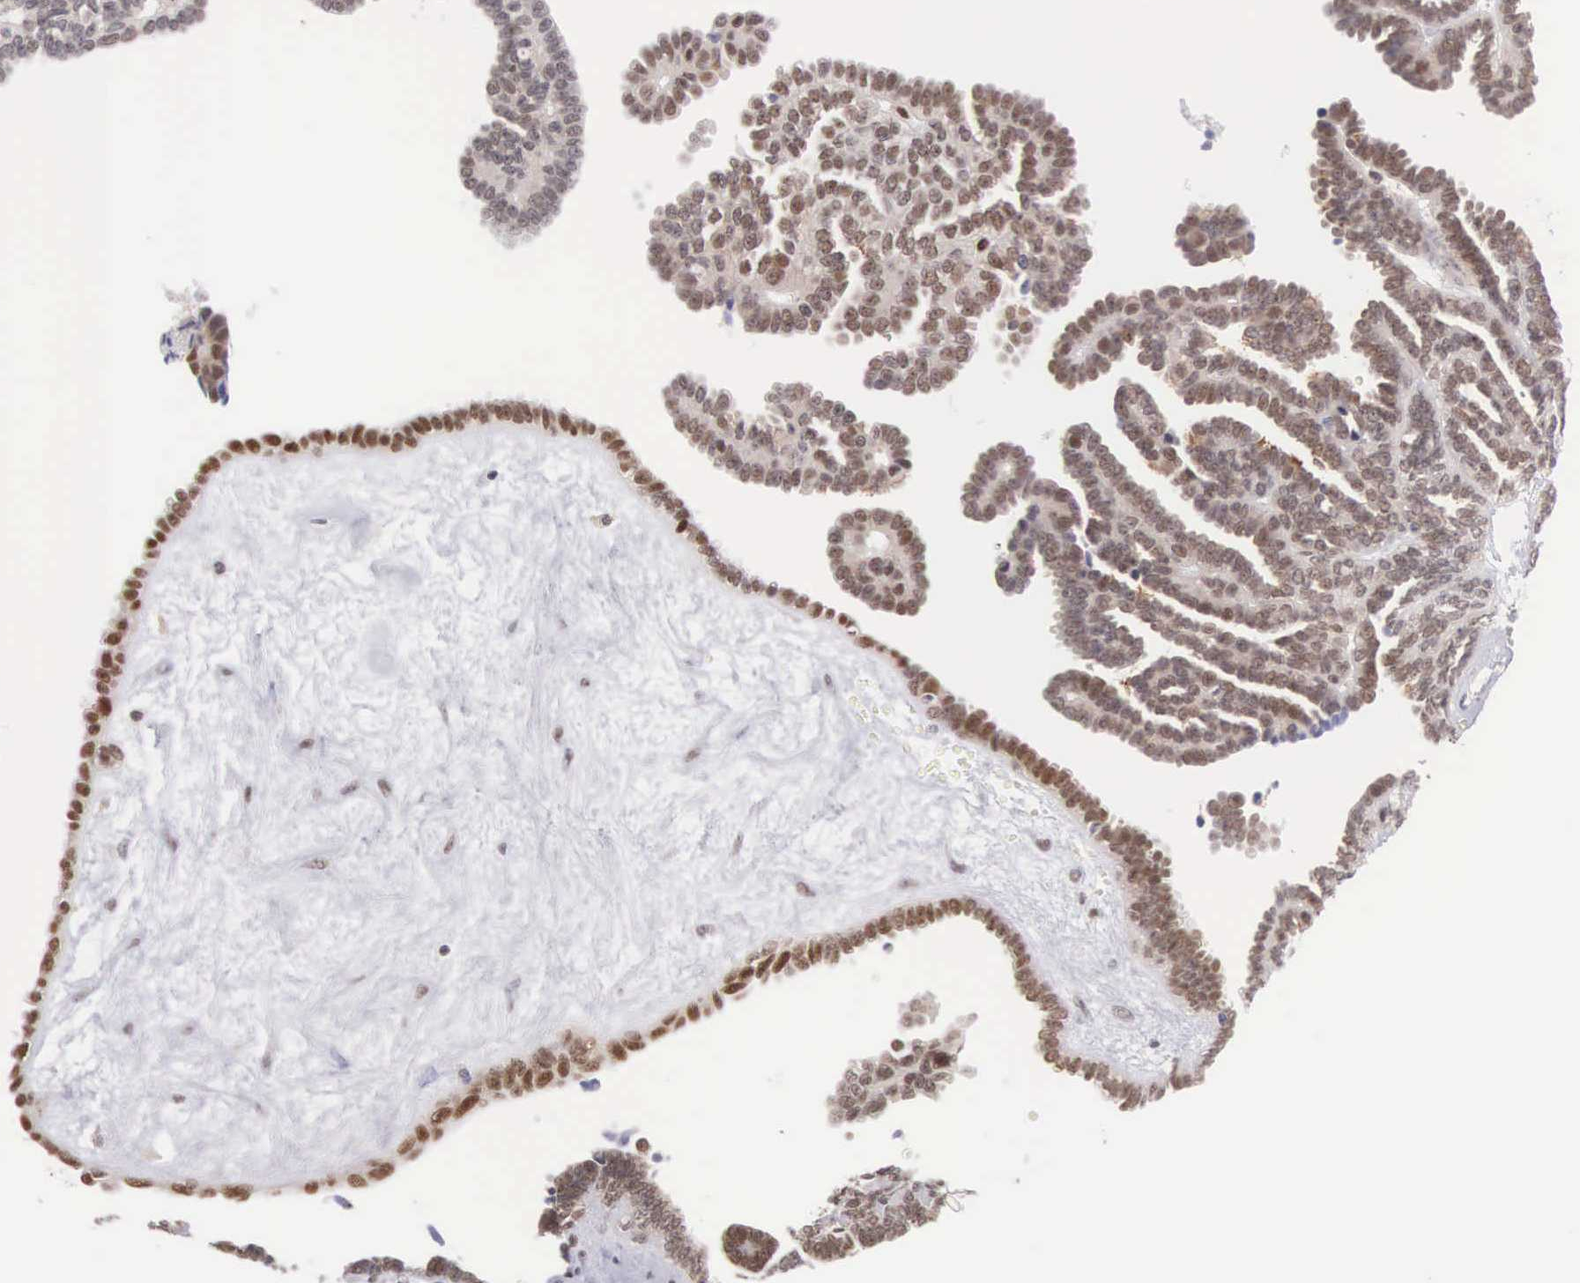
{"staining": {"intensity": "moderate", "quantity": ">75%", "location": "cytoplasmic/membranous,nuclear"}, "tissue": "ovarian cancer", "cell_type": "Tumor cells", "image_type": "cancer", "snomed": [{"axis": "morphology", "description": "Cystadenocarcinoma, serous, NOS"}, {"axis": "topography", "description": "Ovary"}], "caption": "The image displays staining of ovarian cancer (serous cystadenocarcinoma), revealing moderate cytoplasmic/membranous and nuclear protein expression (brown color) within tumor cells. The protein is stained brown, and the nuclei are stained in blue (DAB IHC with brightfield microscopy, high magnification).", "gene": "GRK3", "patient": {"sex": "female", "age": 71}}